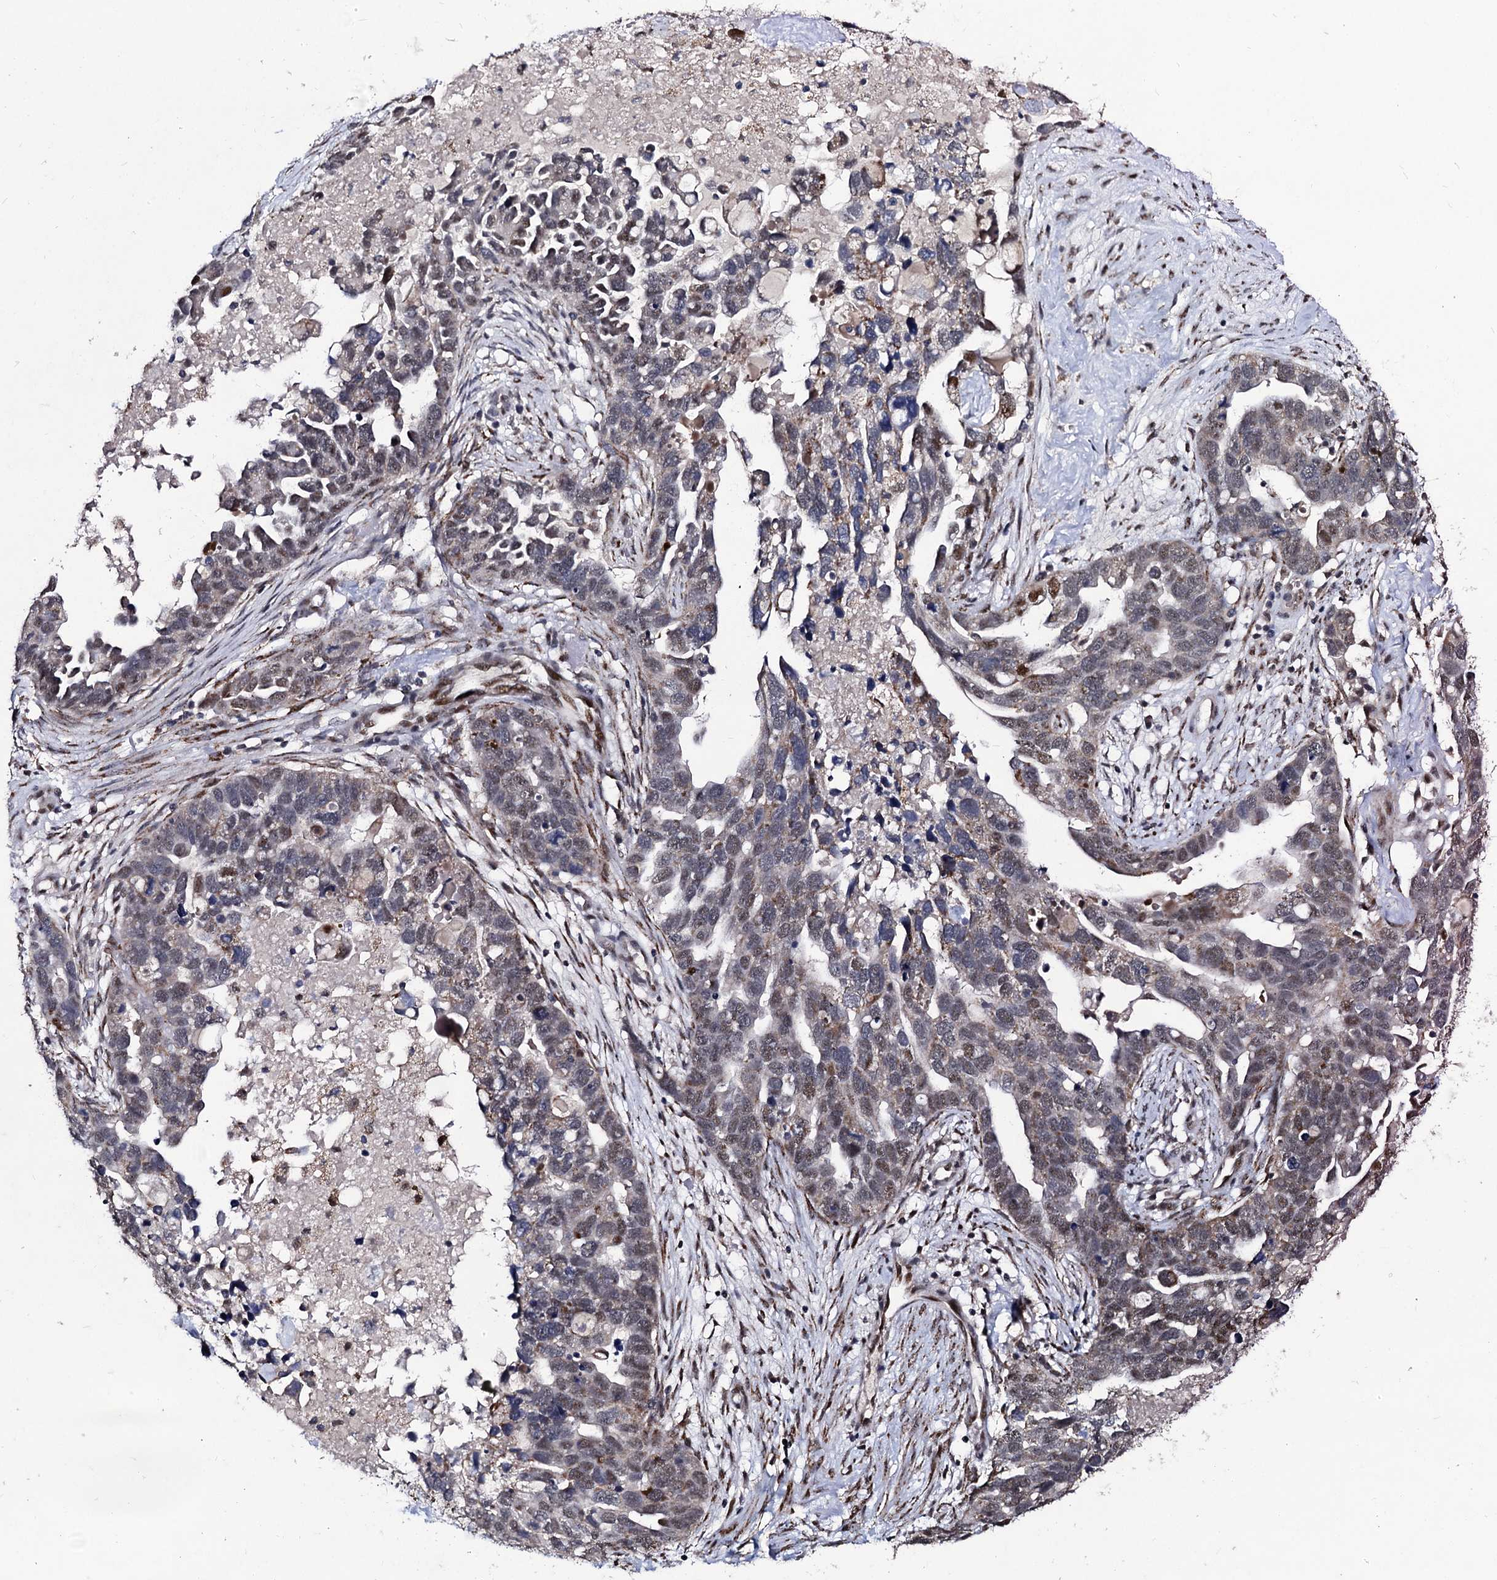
{"staining": {"intensity": "moderate", "quantity": "25%-75%", "location": "nuclear"}, "tissue": "ovarian cancer", "cell_type": "Tumor cells", "image_type": "cancer", "snomed": [{"axis": "morphology", "description": "Cystadenocarcinoma, serous, NOS"}, {"axis": "topography", "description": "Ovary"}], "caption": "Immunohistochemical staining of human ovarian cancer (serous cystadenocarcinoma) displays medium levels of moderate nuclear protein expression in about 25%-75% of tumor cells.", "gene": "RPUSD4", "patient": {"sex": "female", "age": 54}}